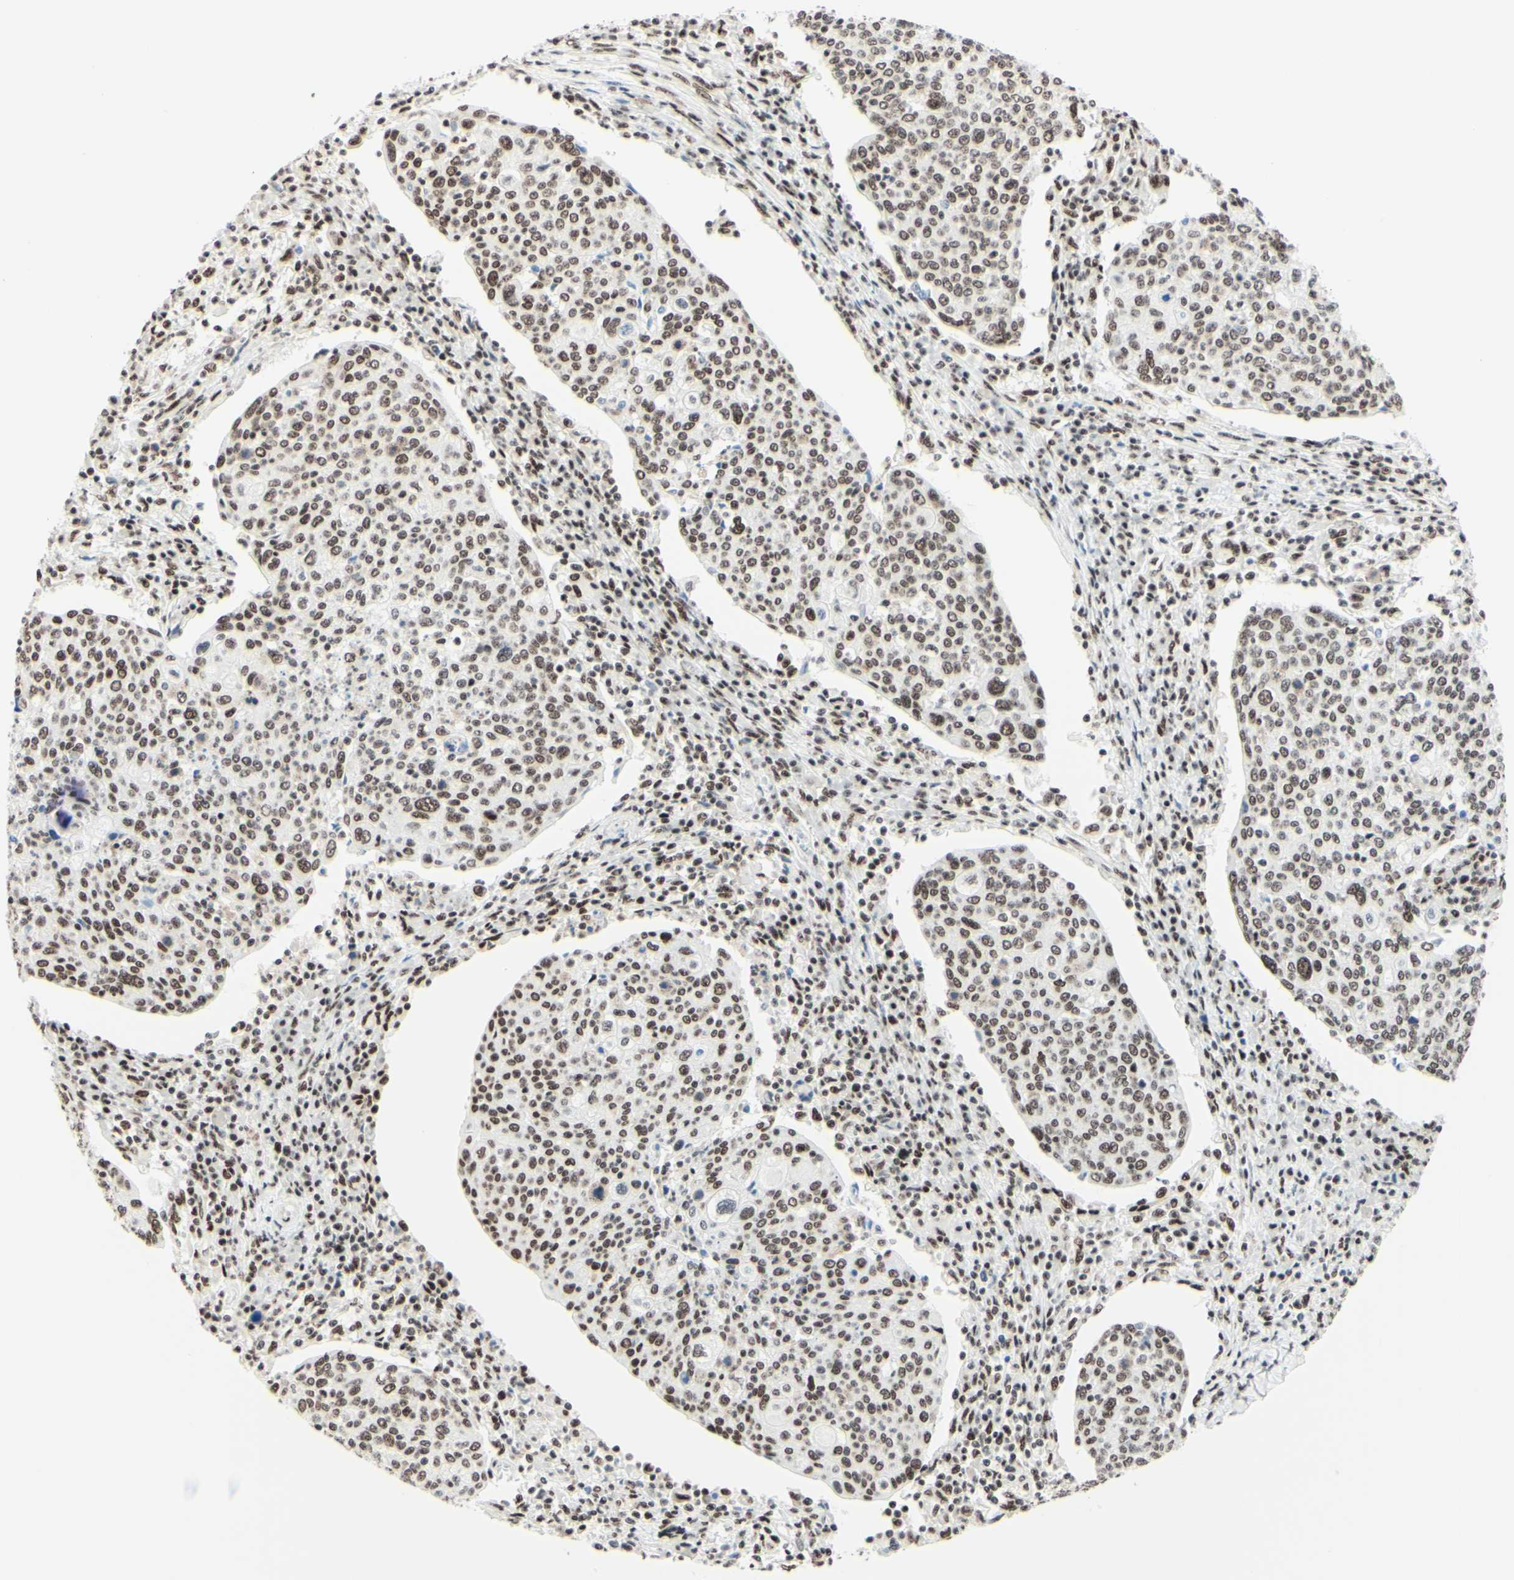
{"staining": {"intensity": "weak", "quantity": ">75%", "location": "nuclear"}, "tissue": "cervical cancer", "cell_type": "Tumor cells", "image_type": "cancer", "snomed": [{"axis": "morphology", "description": "Squamous cell carcinoma, NOS"}, {"axis": "topography", "description": "Cervix"}], "caption": "This micrograph shows IHC staining of human cervical cancer (squamous cell carcinoma), with low weak nuclear positivity in approximately >75% of tumor cells.", "gene": "WTAP", "patient": {"sex": "female", "age": 40}}